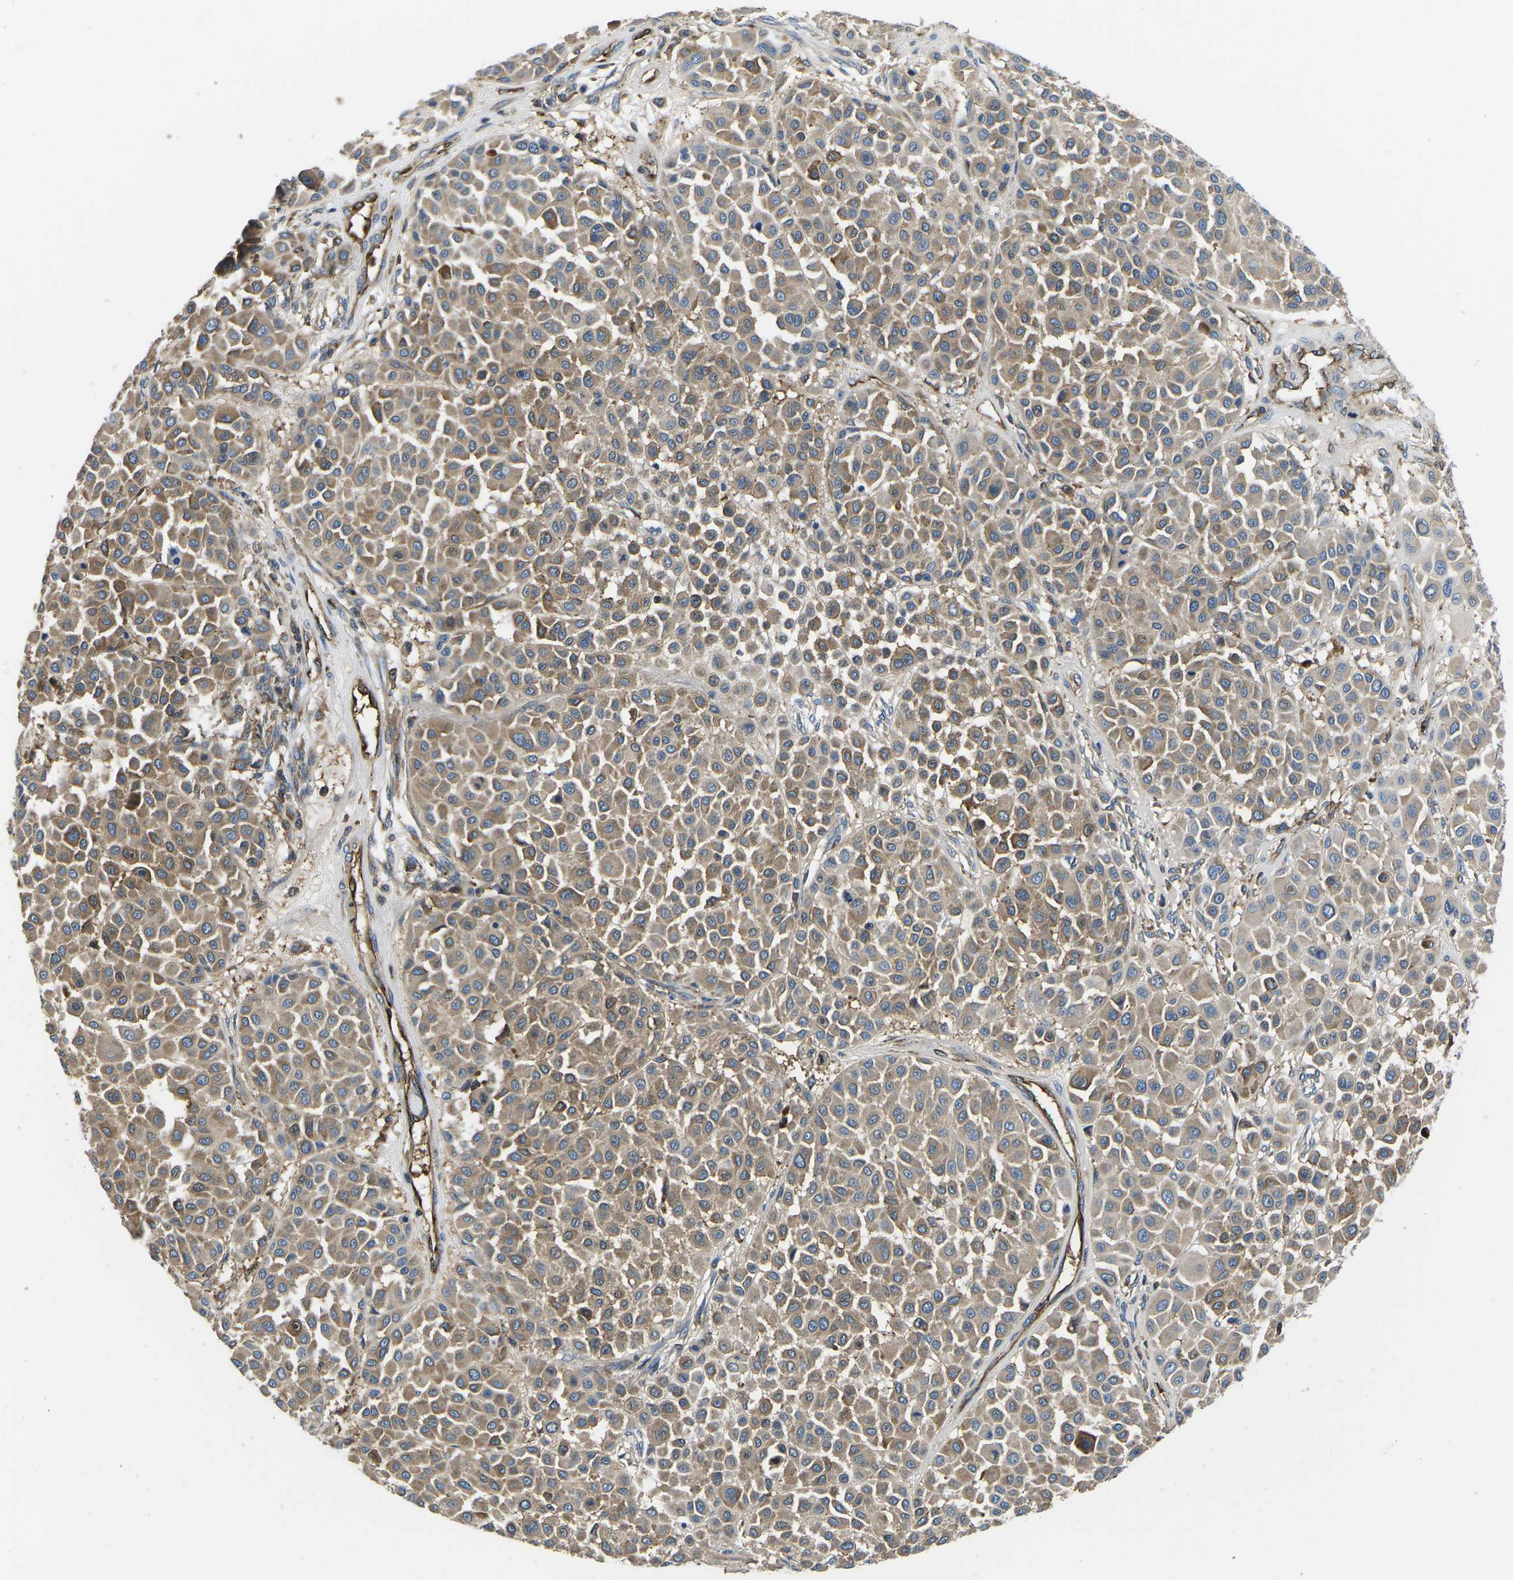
{"staining": {"intensity": "moderate", "quantity": ">75%", "location": "cytoplasmic/membranous"}, "tissue": "melanoma", "cell_type": "Tumor cells", "image_type": "cancer", "snomed": [{"axis": "morphology", "description": "Malignant melanoma, Metastatic site"}, {"axis": "topography", "description": "Soft tissue"}], "caption": "Malignant melanoma (metastatic site) stained with DAB IHC demonstrates medium levels of moderate cytoplasmic/membranous positivity in about >75% of tumor cells.", "gene": "KCNJ15", "patient": {"sex": "male", "age": 41}}